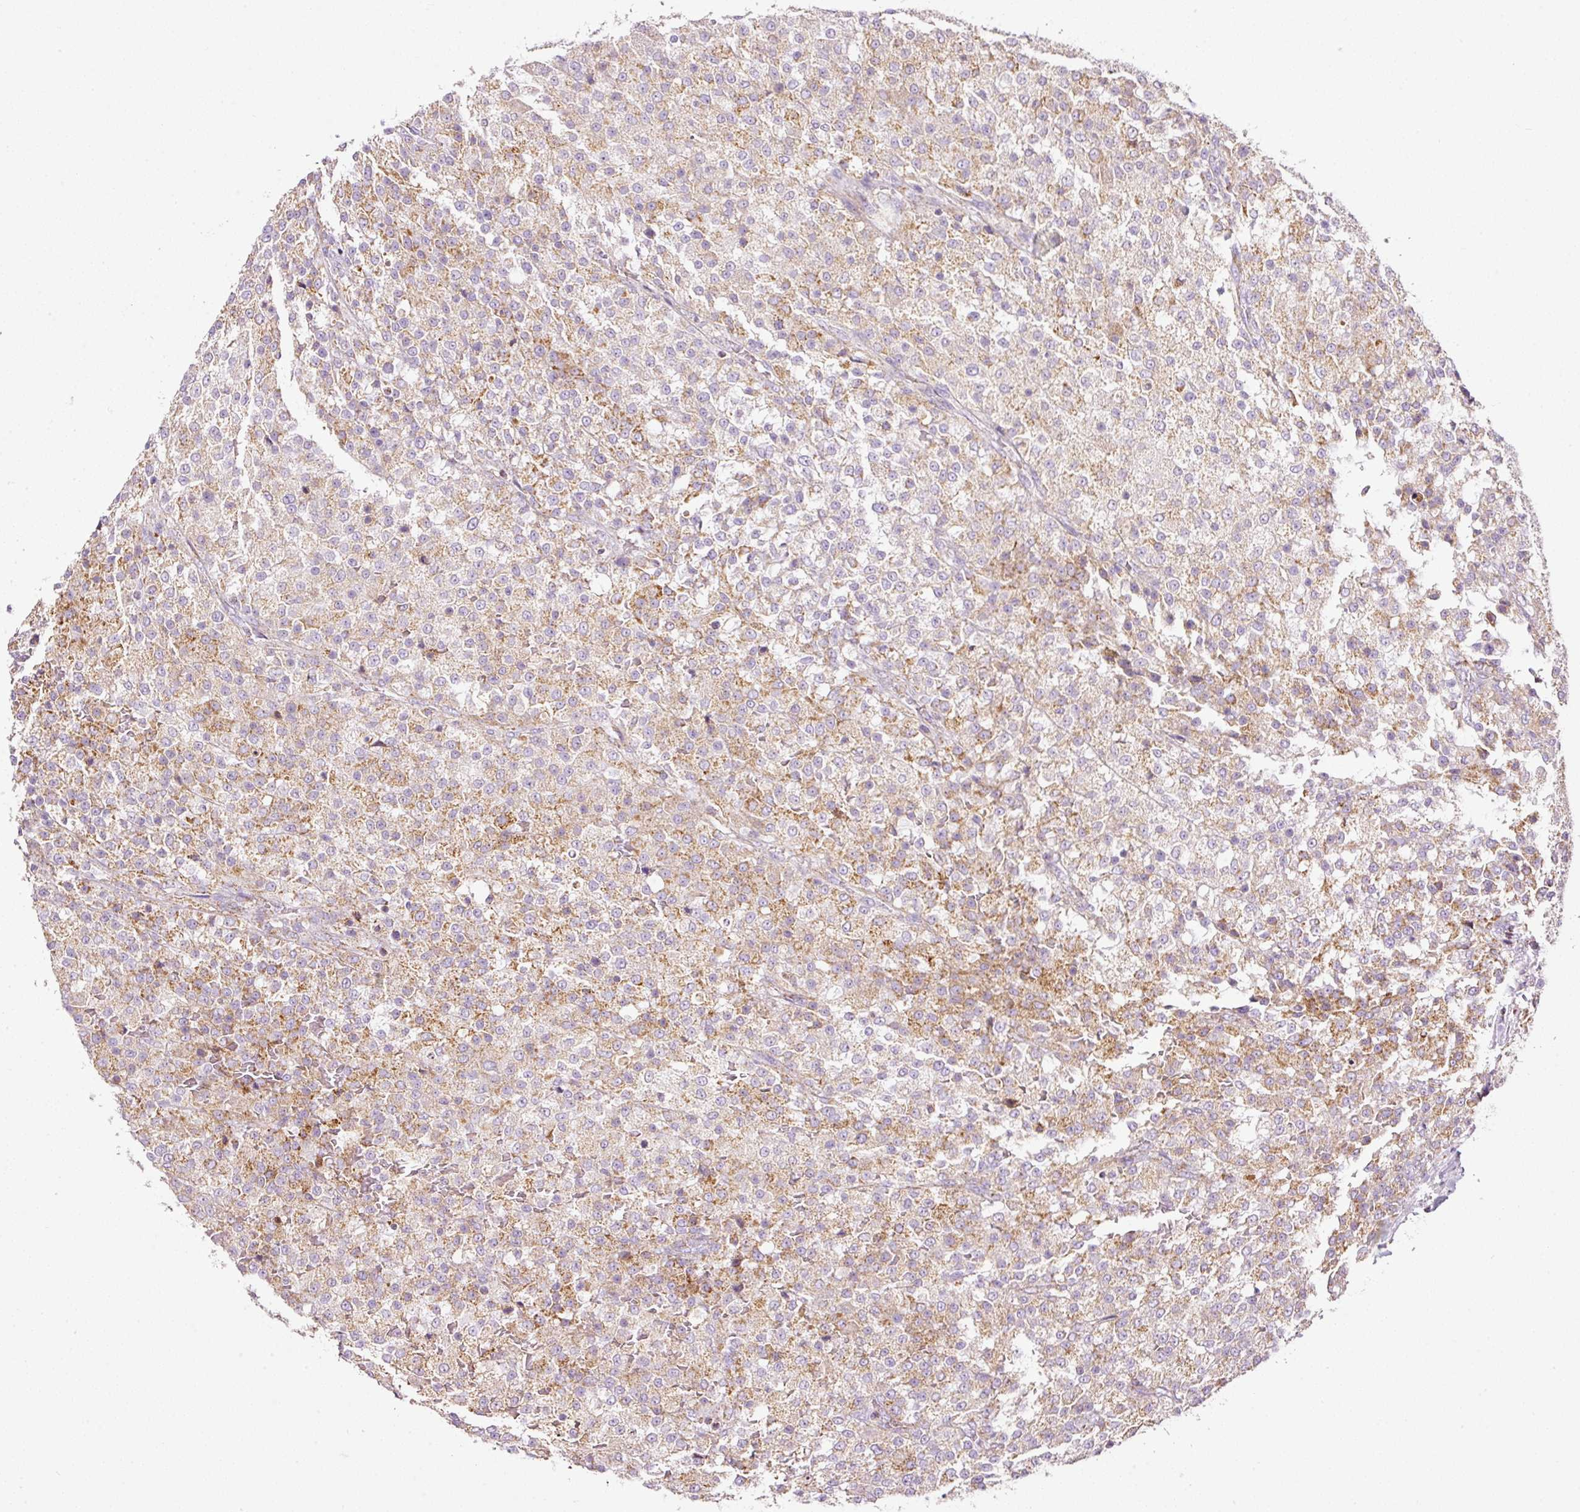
{"staining": {"intensity": "weak", "quantity": ">75%", "location": "cytoplasmic/membranous"}, "tissue": "testis cancer", "cell_type": "Tumor cells", "image_type": "cancer", "snomed": [{"axis": "morphology", "description": "Seminoma, NOS"}, {"axis": "topography", "description": "Testis"}], "caption": "A micrograph of testis seminoma stained for a protein demonstrates weak cytoplasmic/membranous brown staining in tumor cells.", "gene": "SDHA", "patient": {"sex": "male", "age": 59}}